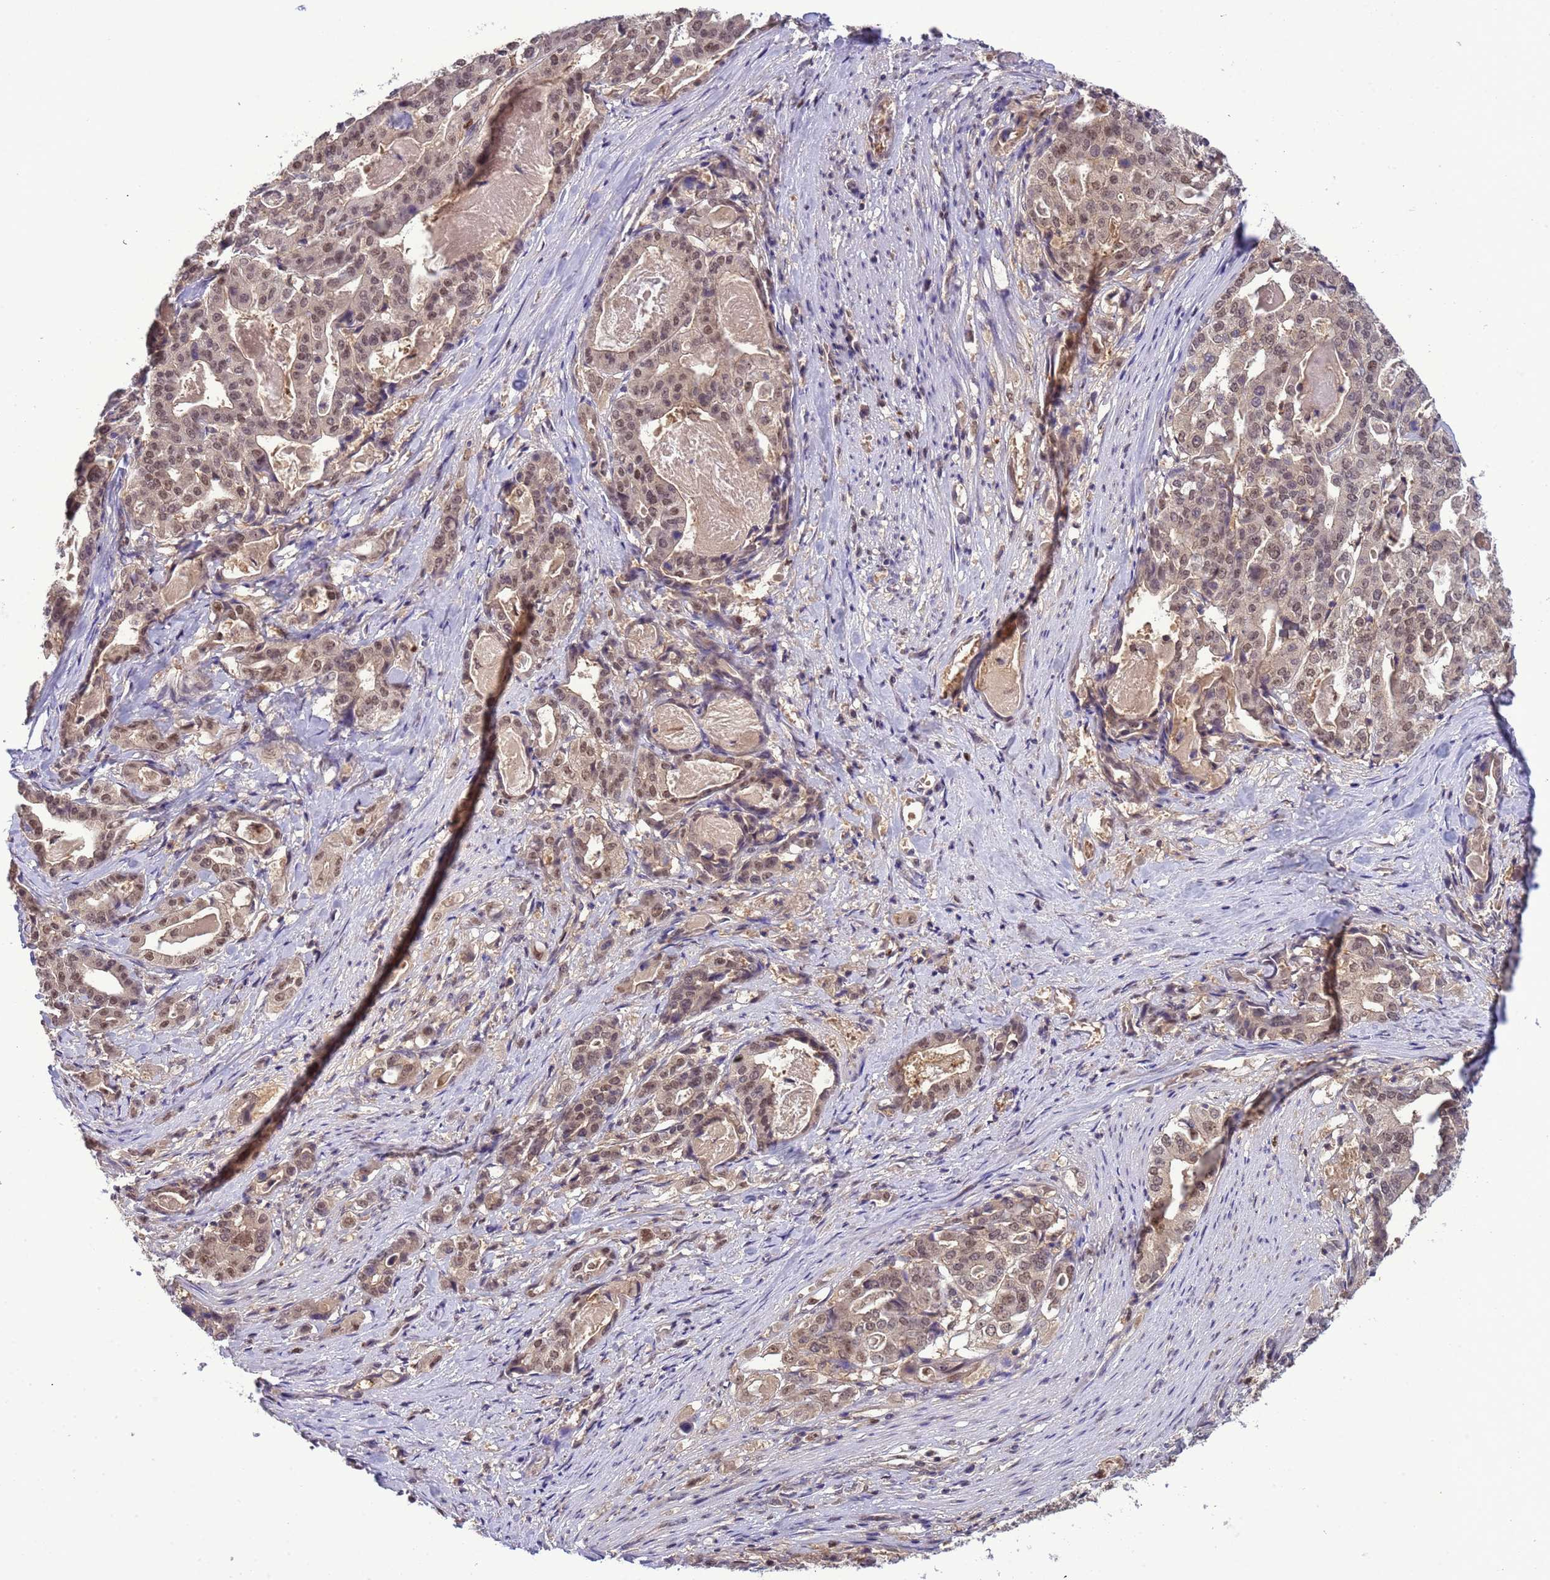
{"staining": {"intensity": "moderate", "quantity": "25%-75%", "location": "nuclear"}, "tissue": "stomach cancer", "cell_type": "Tumor cells", "image_type": "cancer", "snomed": [{"axis": "morphology", "description": "Adenocarcinoma, NOS"}, {"axis": "topography", "description": "Stomach"}], "caption": "Immunohistochemistry (IHC) staining of stomach adenocarcinoma, which reveals medium levels of moderate nuclear staining in approximately 25%-75% of tumor cells indicating moderate nuclear protein positivity. The staining was performed using DAB (3,3'-diaminobenzidine) (brown) for protein detection and nuclei were counterstained in hematoxylin (blue).", "gene": "CD53", "patient": {"sex": "male", "age": 48}}